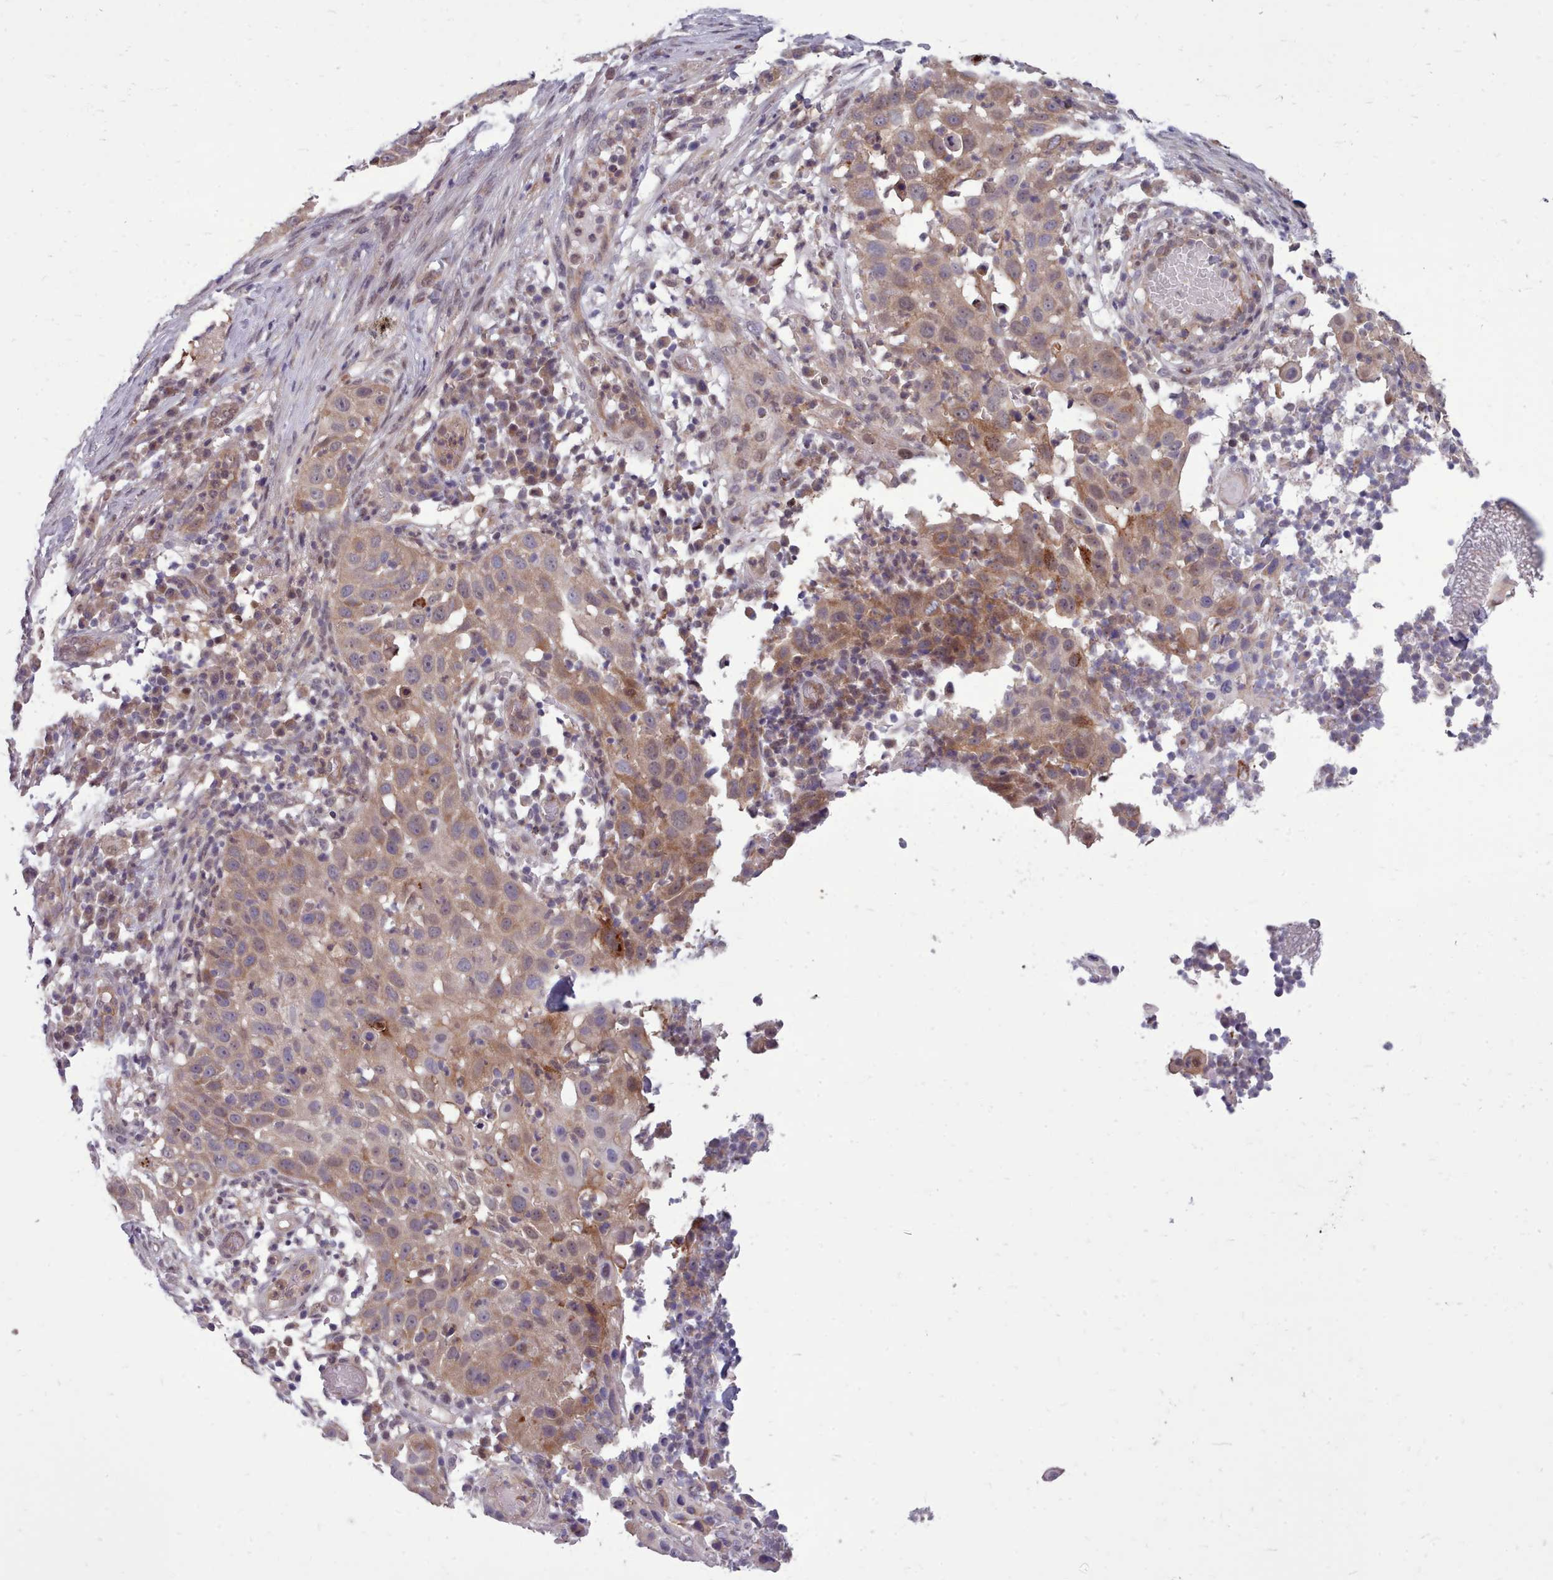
{"staining": {"intensity": "moderate", "quantity": "25%-75%", "location": "cytoplasmic/membranous"}, "tissue": "skin cancer", "cell_type": "Tumor cells", "image_type": "cancer", "snomed": [{"axis": "morphology", "description": "Squamous cell carcinoma, NOS"}, {"axis": "topography", "description": "Skin"}], "caption": "A brown stain shows moderate cytoplasmic/membranous staining of a protein in human skin cancer tumor cells.", "gene": "AHCY", "patient": {"sex": "female", "age": 44}}